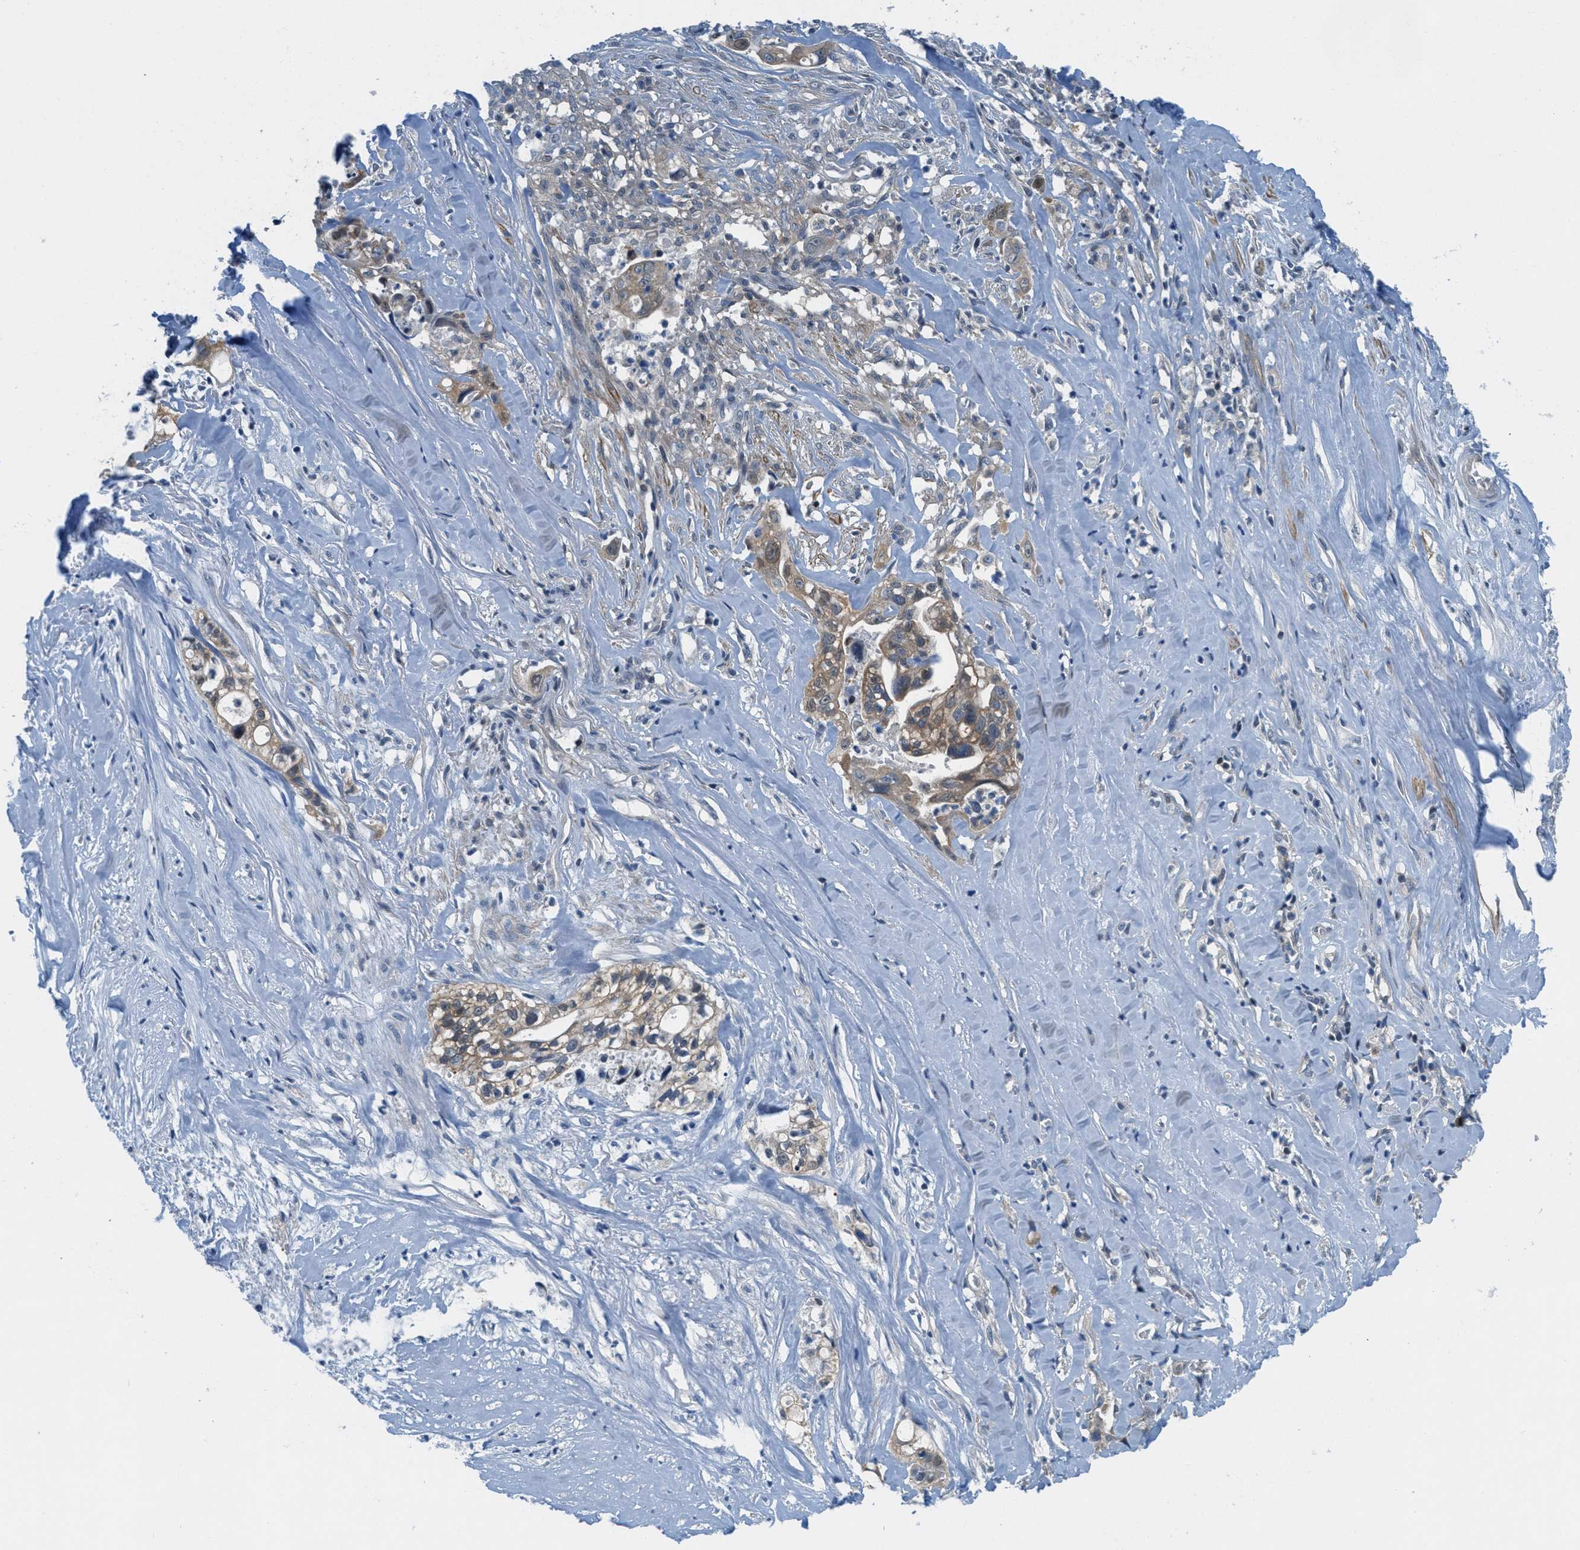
{"staining": {"intensity": "moderate", "quantity": ">75%", "location": "cytoplasmic/membranous"}, "tissue": "liver cancer", "cell_type": "Tumor cells", "image_type": "cancer", "snomed": [{"axis": "morphology", "description": "Cholangiocarcinoma"}, {"axis": "topography", "description": "Liver"}], "caption": "IHC micrograph of neoplastic tissue: human liver cancer stained using immunohistochemistry reveals medium levels of moderate protein expression localized specifically in the cytoplasmic/membranous of tumor cells, appearing as a cytoplasmic/membranous brown color.", "gene": "PIP5K1C", "patient": {"sex": "female", "age": 70}}